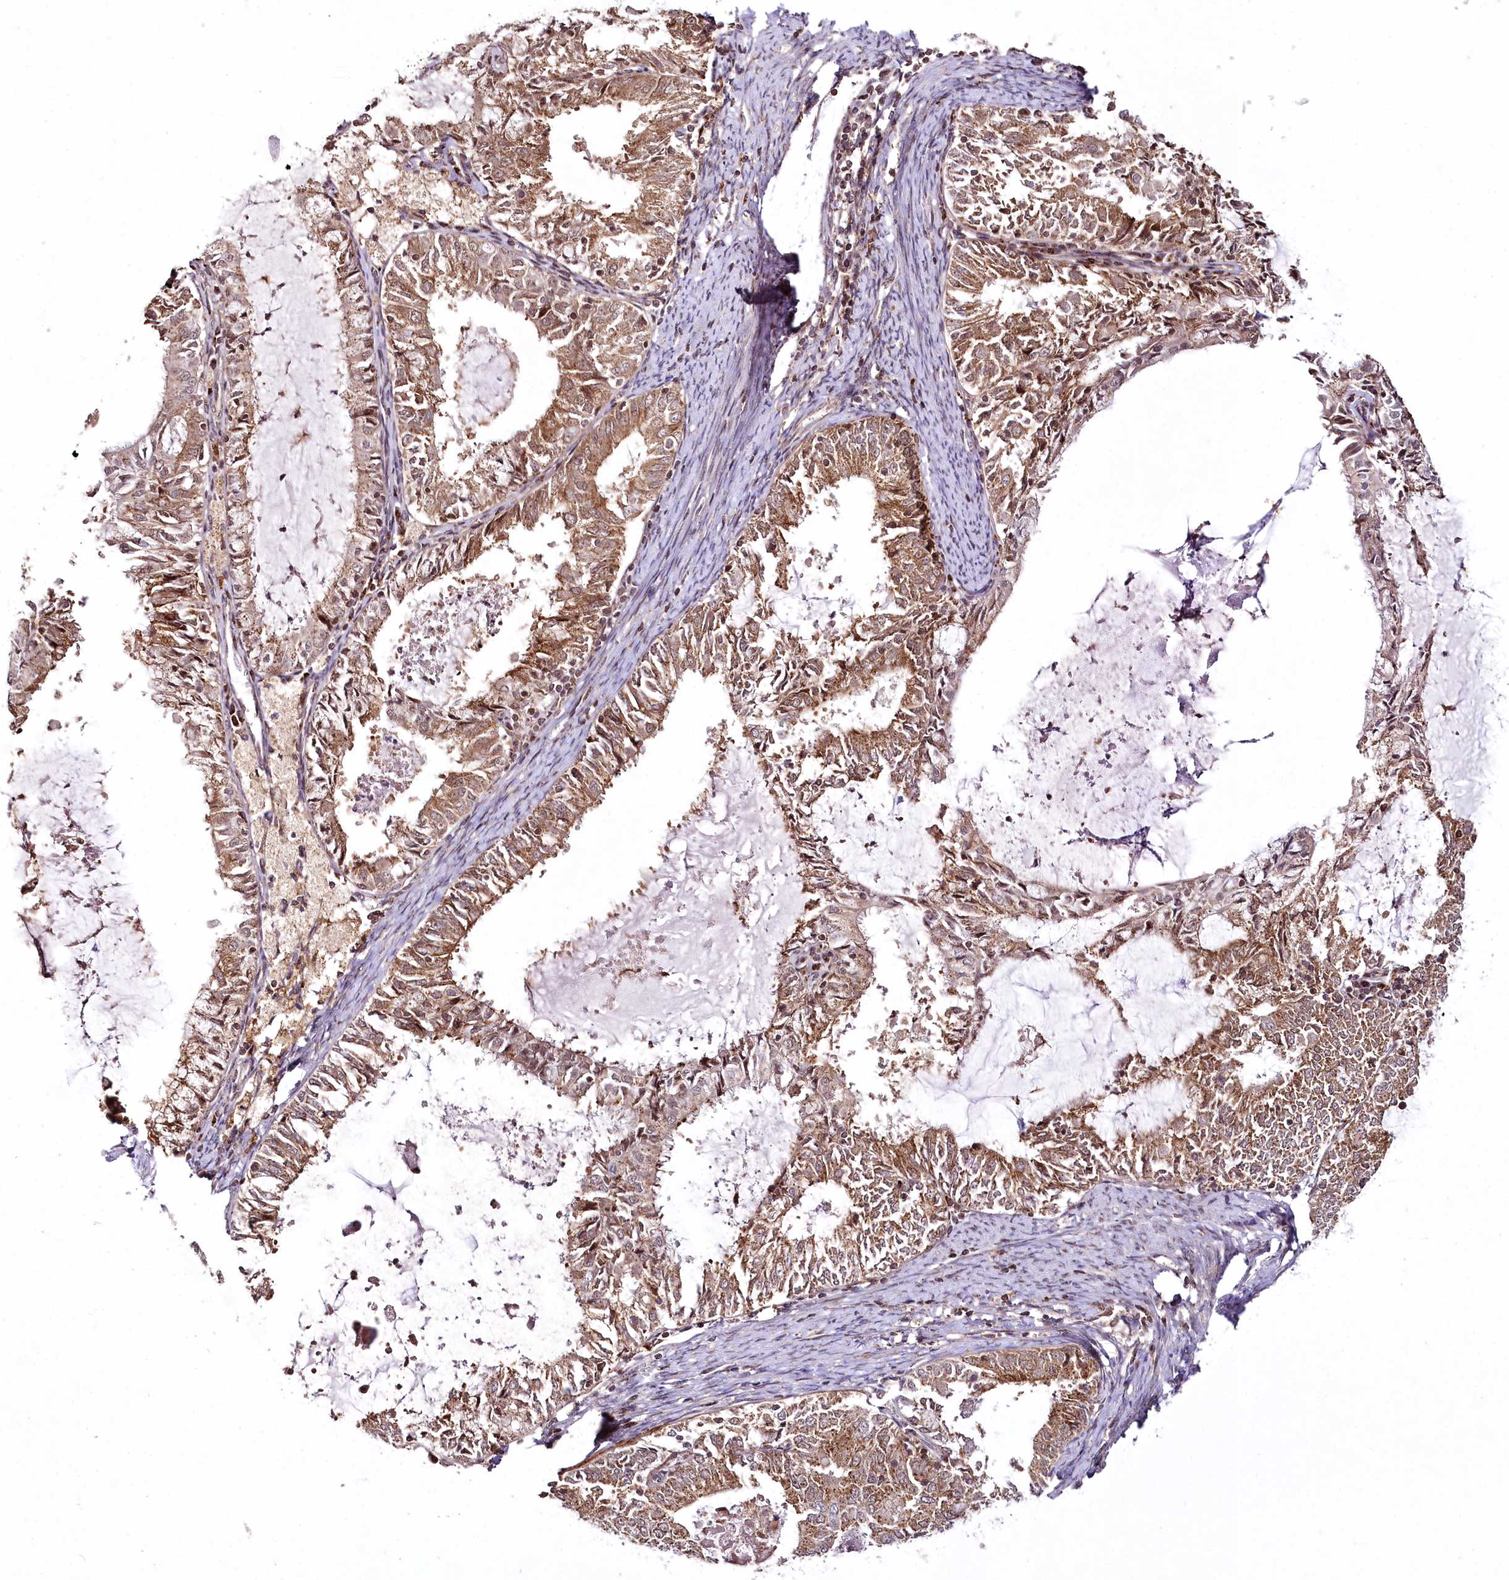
{"staining": {"intensity": "moderate", "quantity": ">75%", "location": "cytoplasmic/membranous"}, "tissue": "endometrial cancer", "cell_type": "Tumor cells", "image_type": "cancer", "snomed": [{"axis": "morphology", "description": "Adenocarcinoma, NOS"}, {"axis": "topography", "description": "Endometrium"}], "caption": "Moderate cytoplasmic/membranous expression is seen in about >75% of tumor cells in endometrial cancer (adenocarcinoma). The protein is shown in brown color, while the nuclei are stained blue.", "gene": "COPG1", "patient": {"sex": "female", "age": 57}}